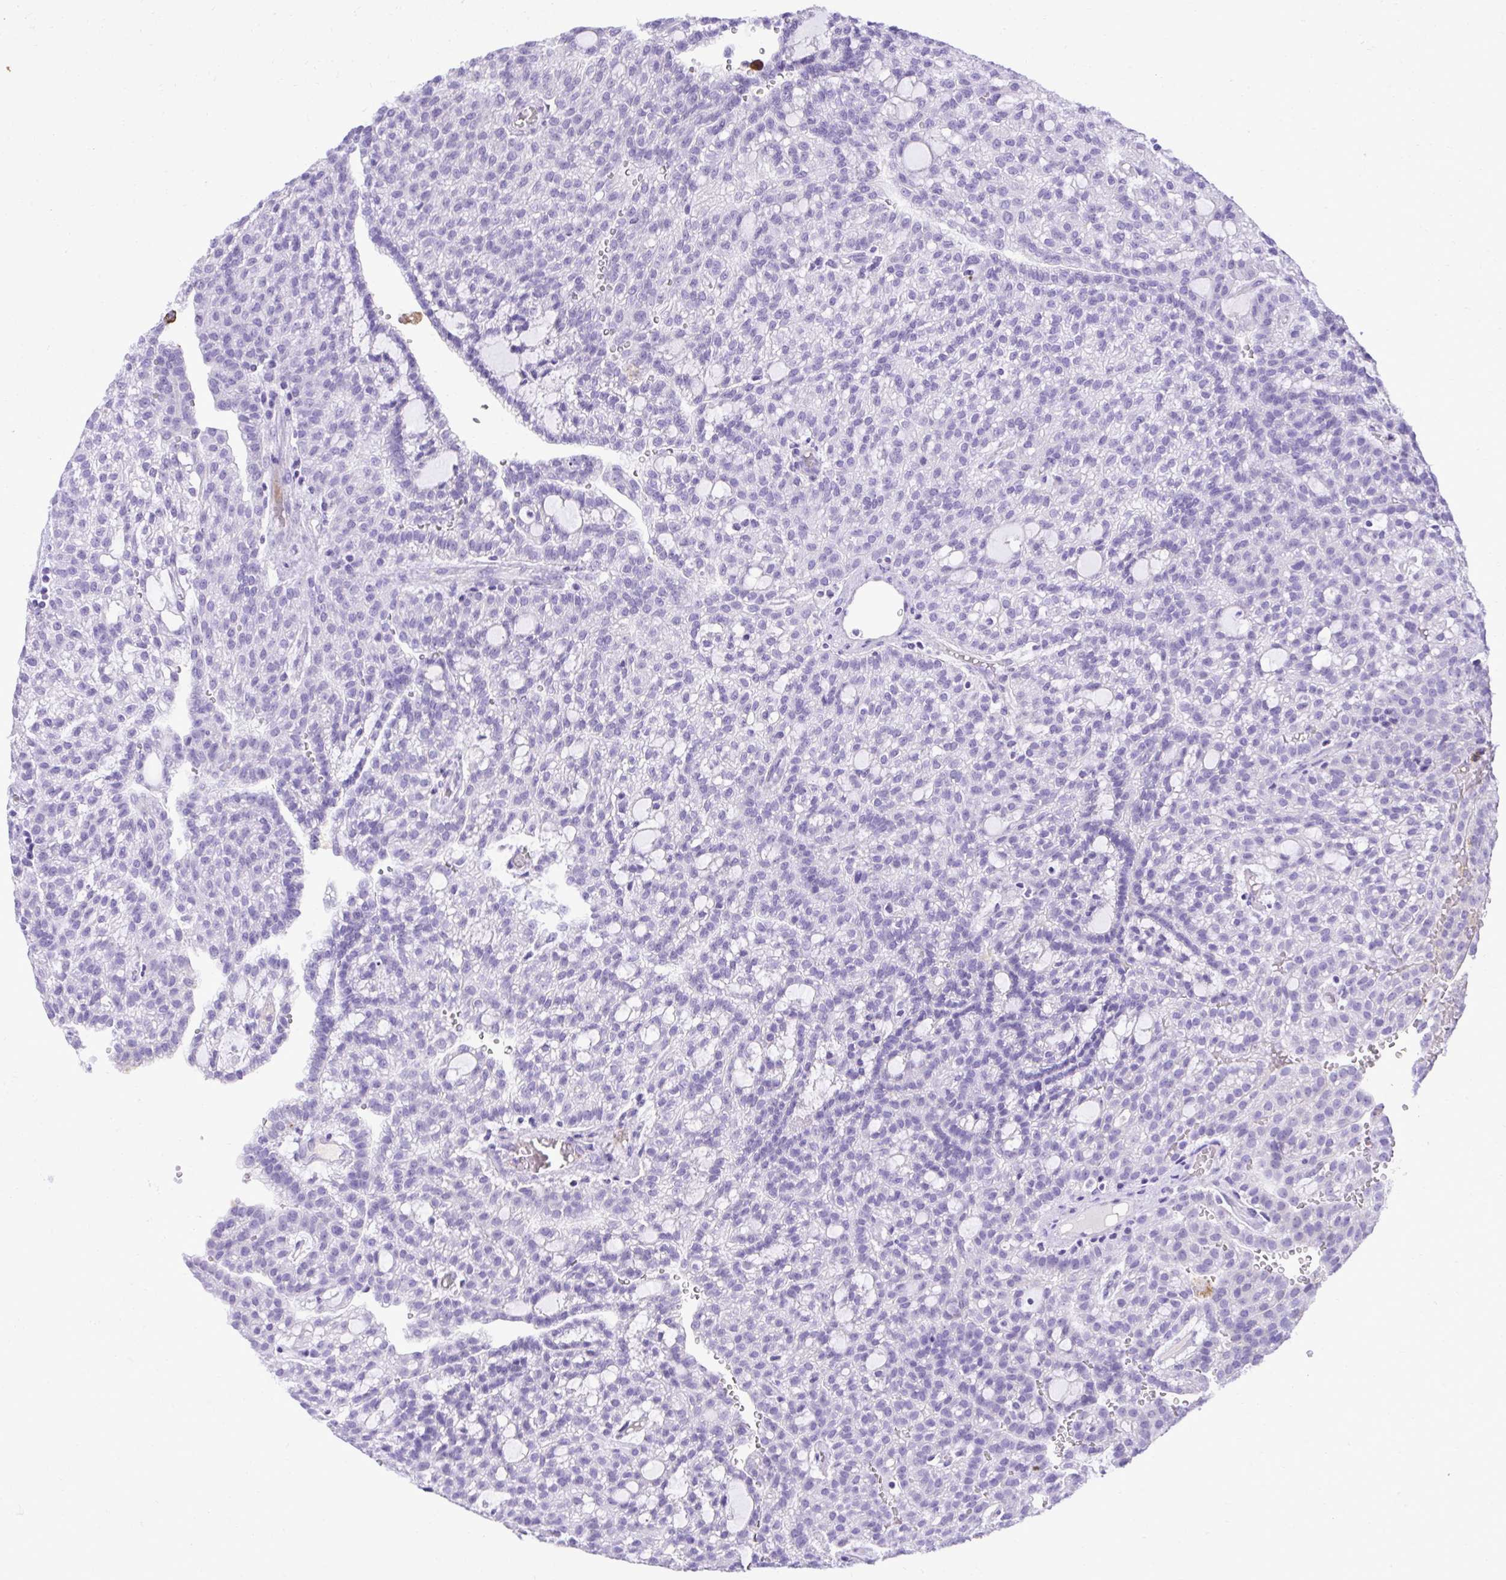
{"staining": {"intensity": "negative", "quantity": "none", "location": "none"}, "tissue": "renal cancer", "cell_type": "Tumor cells", "image_type": "cancer", "snomed": [{"axis": "morphology", "description": "Adenocarcinoma, NOS"}, {"axis": "topography", "description": "Kidney"}], "caption": "Adenocarcinoma (renal) stained for a protein using IHC exhibits no expression tumor cells.", "gene": "ST6GALNAC3", "patient": {"sex": "male", "age": 63}}